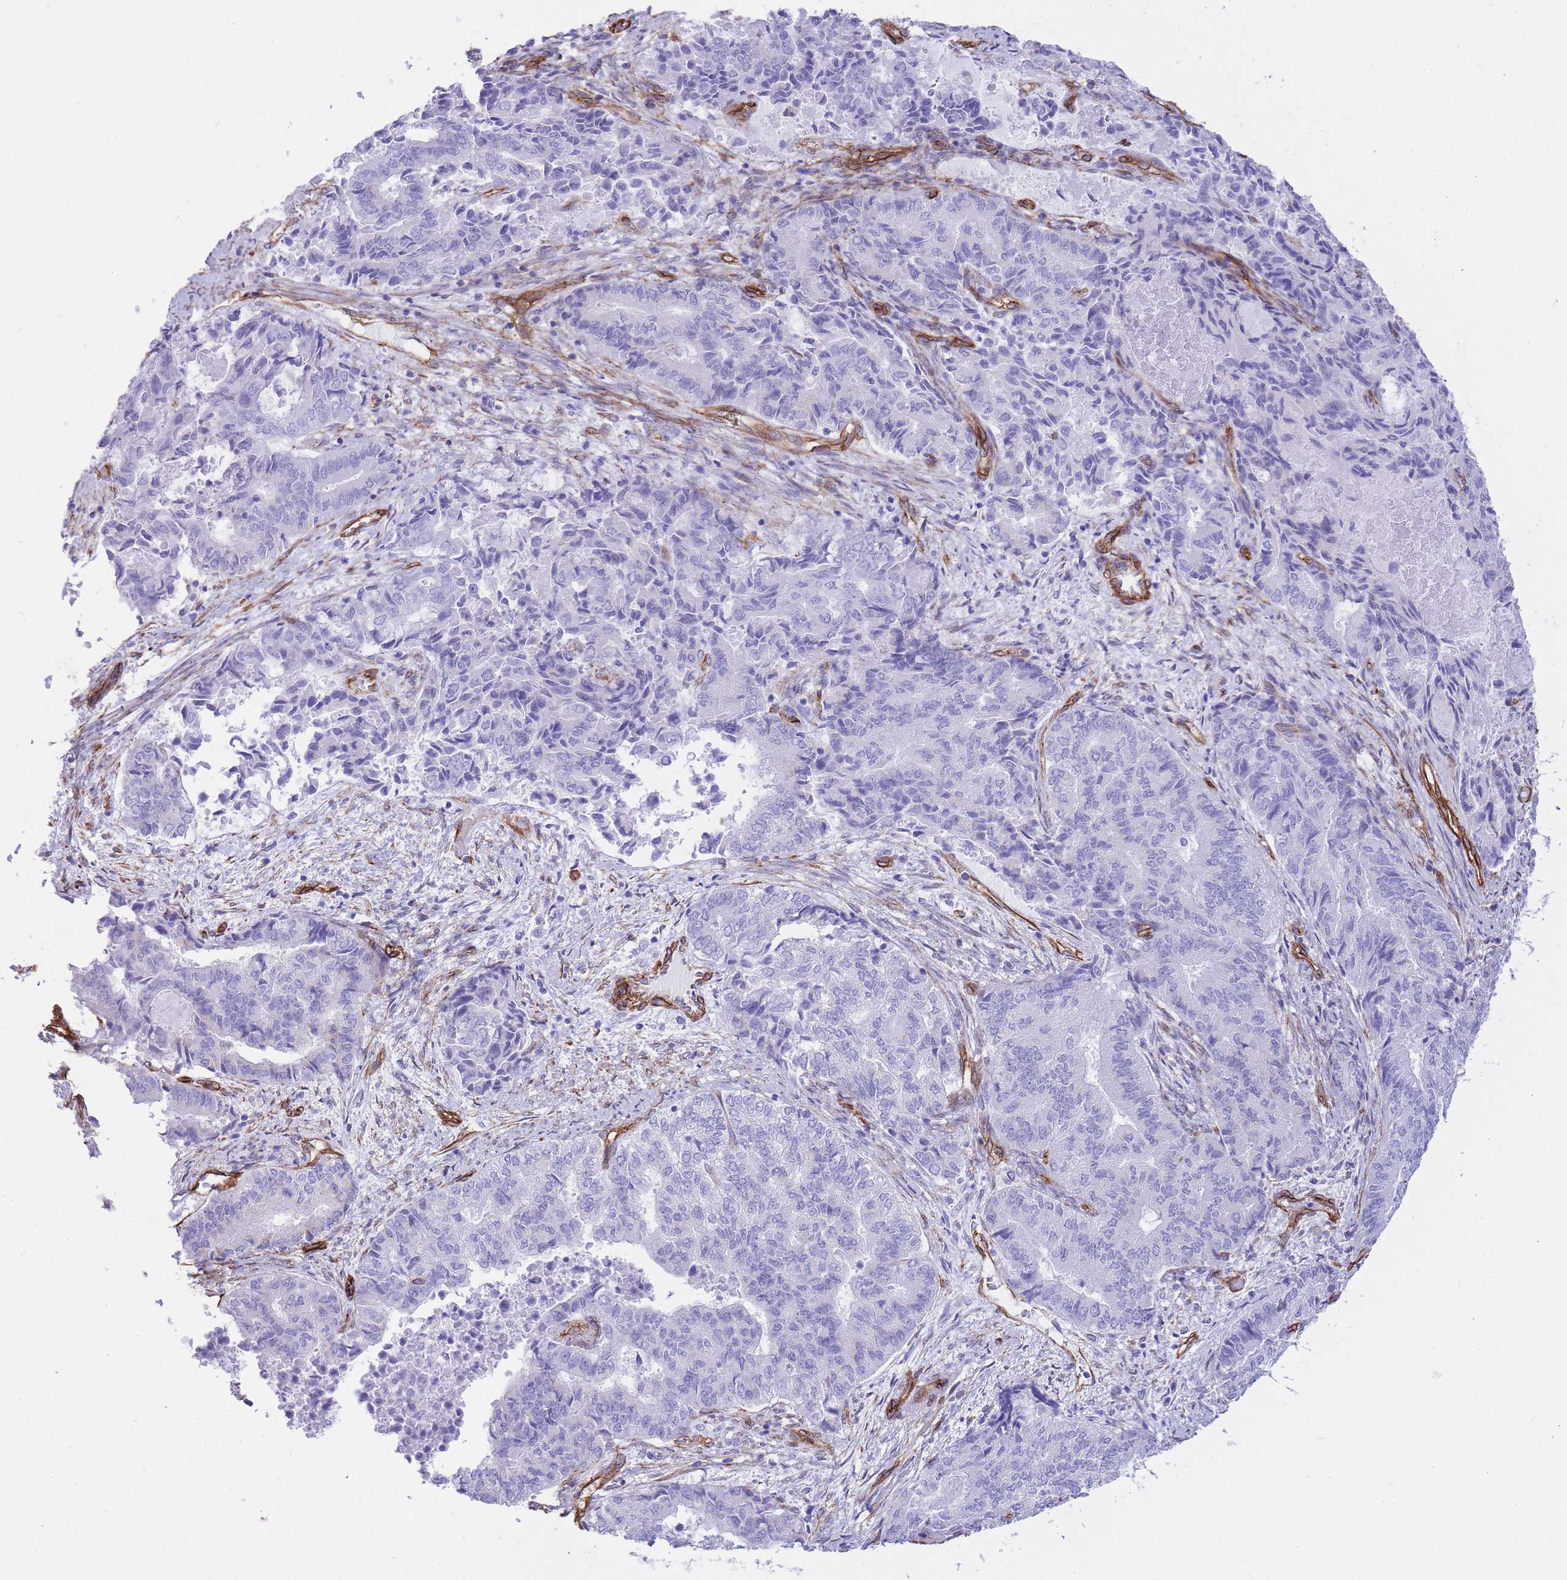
{"staining": {"intensity": "negative", "quantity": "none", "location": "none"}, "tissue": "endometrial cancer", "cell_type": "Tumor cells", "image_type": "cancer", "snomed": [{"axis": "morphology", "description": "Adenocarcinoma, NOS"}, {"axis": "topography", "description": "Endometrium"}], "caption": "Immunohistochemical staining of human adenocarcinoma (endometrial) shows no significant positivity in tumor cells.", "gene": "CAVIN1", "patient": {"sex": "female", "age": 80}}